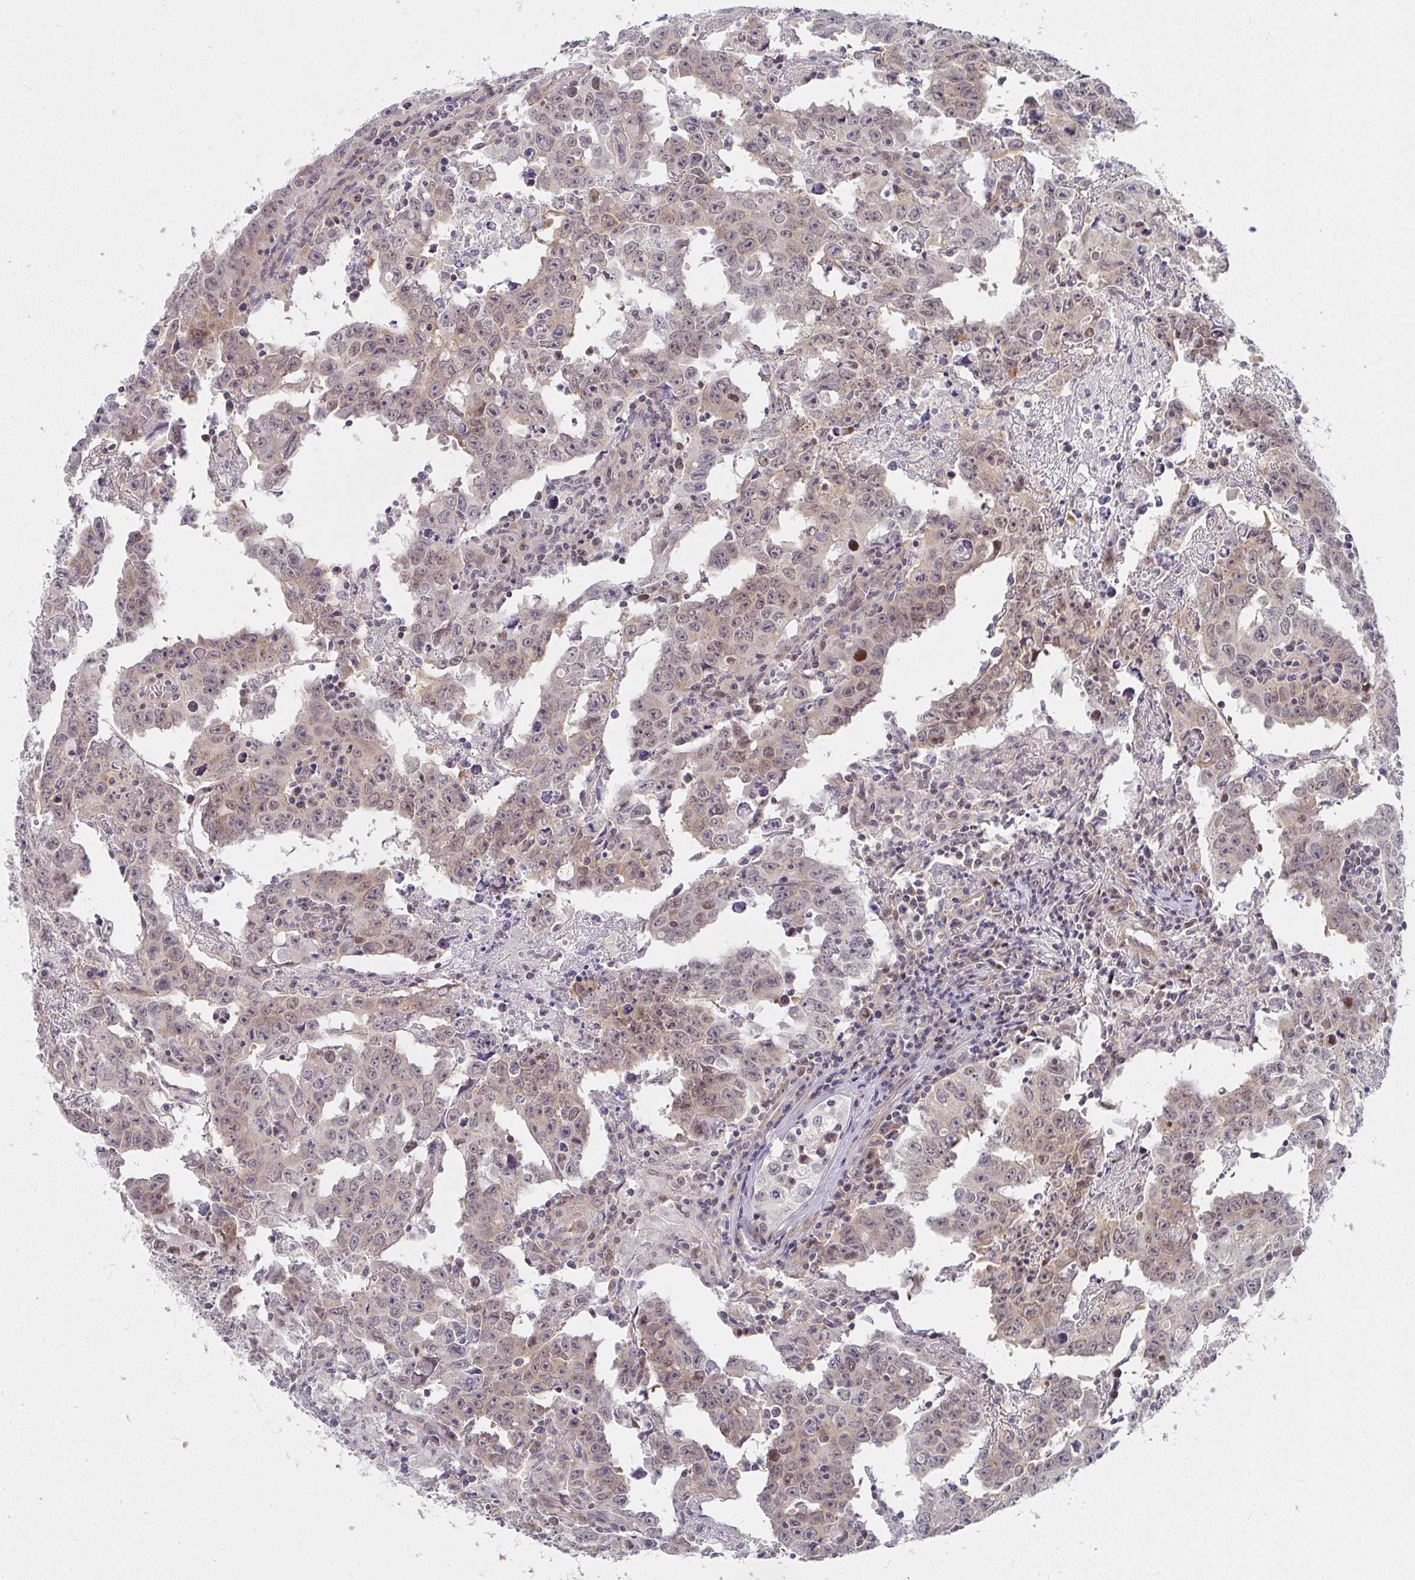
{"staining": {"intensity": "weak", "quantity": "25%-75%", "location": "nuclear"}, "tissue": "testis cancer", "cell_type": "Tumor cells", "image_type": "cancer", "snomed": [{"axis": "morphology", "description": "Carcinoma, Embryonal, NOS"}, {"axis": "topography", "description": "Testis"}], "caption": "Brown immunohistochemical staining in human testis cancer displays weak nuclear staining in approximately 25%-75% of tumor cells.", "gene": "SYNCRIP", "patient": {"sex": "male", "age": 22}}